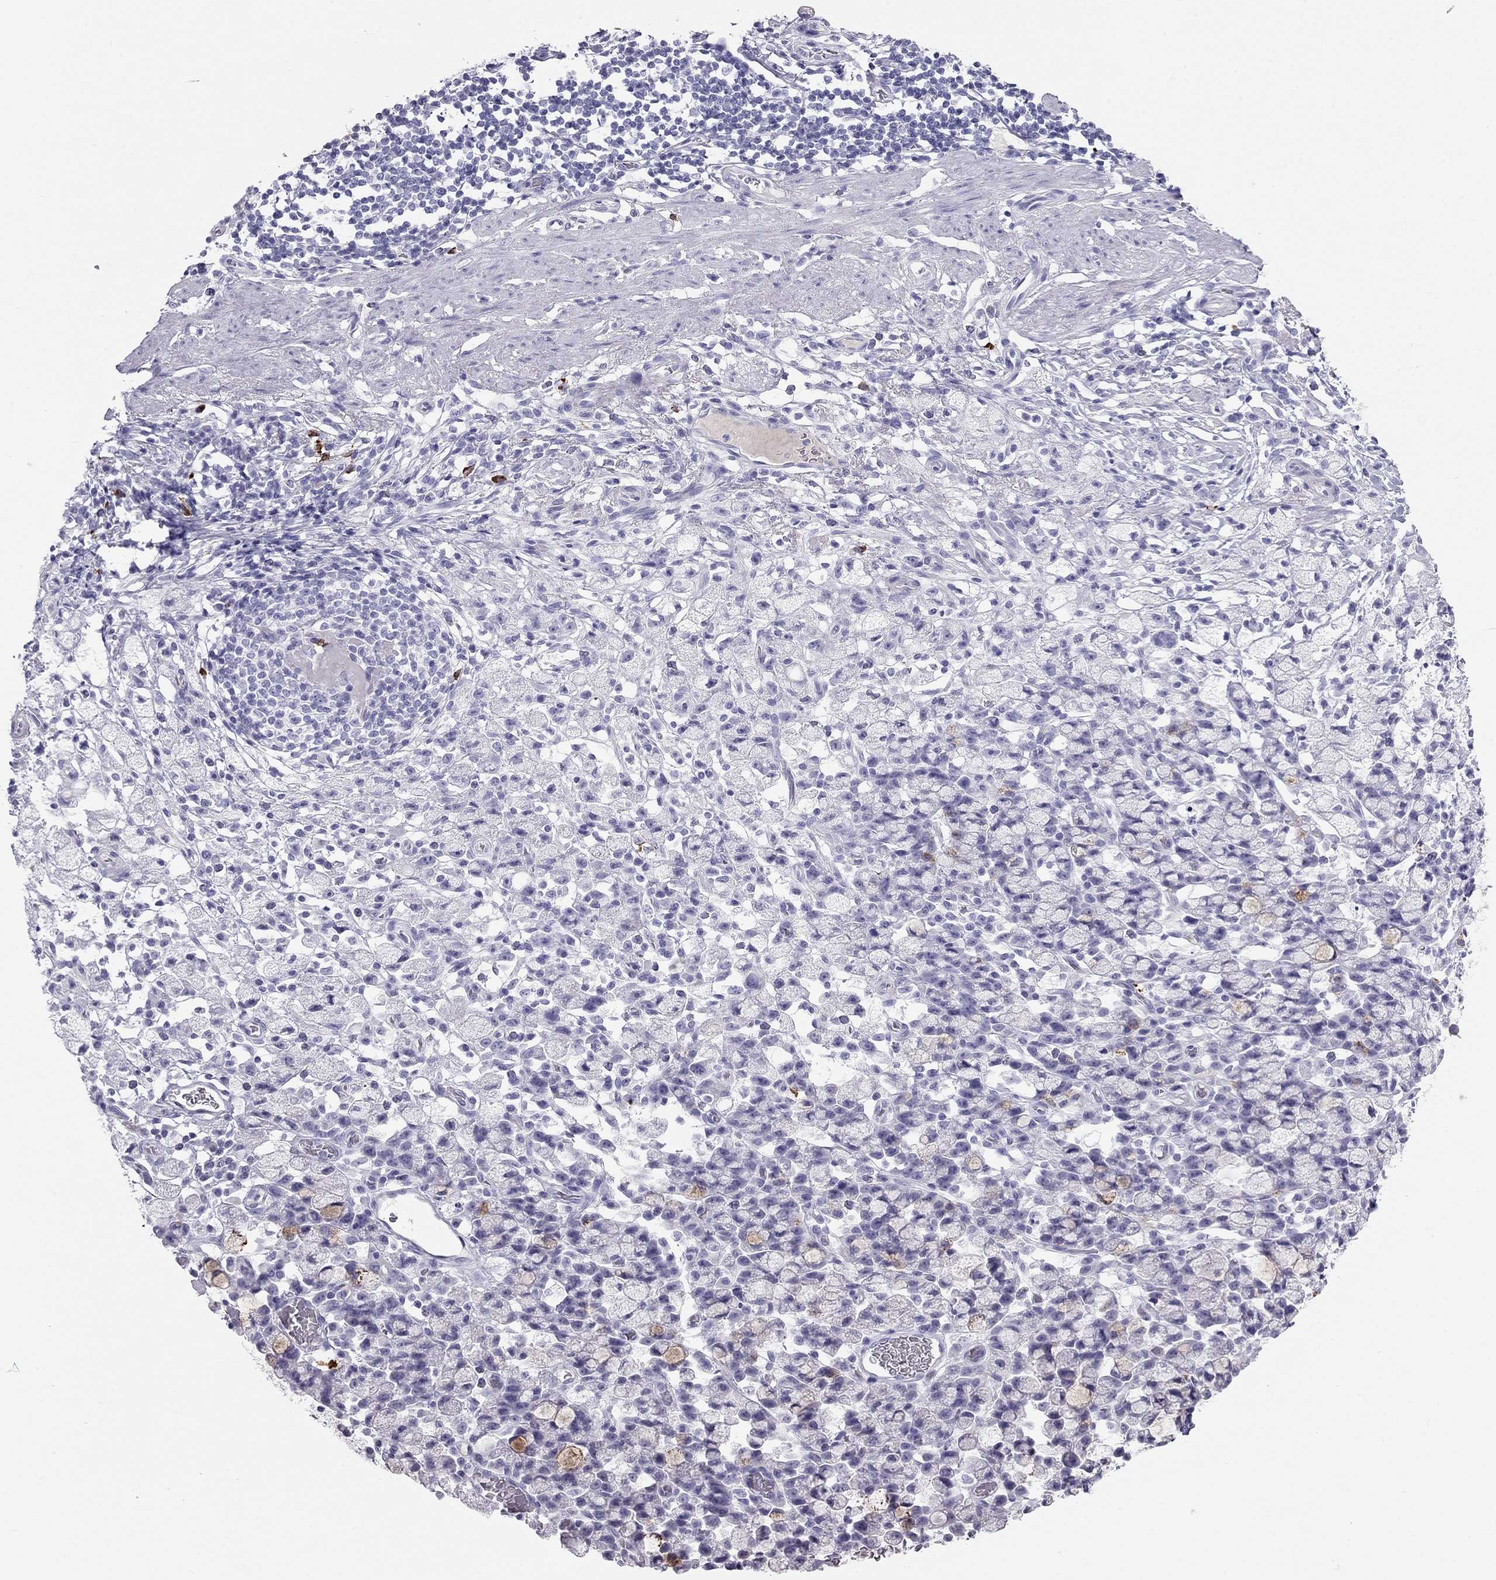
{"staining": {"intensity": "negative", "quantity": "none", "location": "none"}, "tissue": "stomach cancer", "cell_type": "Tumor cells", "image_type": "cancer", "snomed": [{"axis": "morphology", "description": "Adenocarcinoma, NOS"}, {"axis": "topography", "description": "Stomach"}], "caption": "Stomach cancer (adenocarcinoma) was stained to show a protein in brown. There is no significant staining in tumor cells. Brightfield microscopy of immunohistochemistry stained with DAB (3,3'-diaminobenzidine) (brown) and hematoxylin (blue), captured at high magnification.", "gene": "KLRG1", "patient": {"sex": "male", "age": 58}}